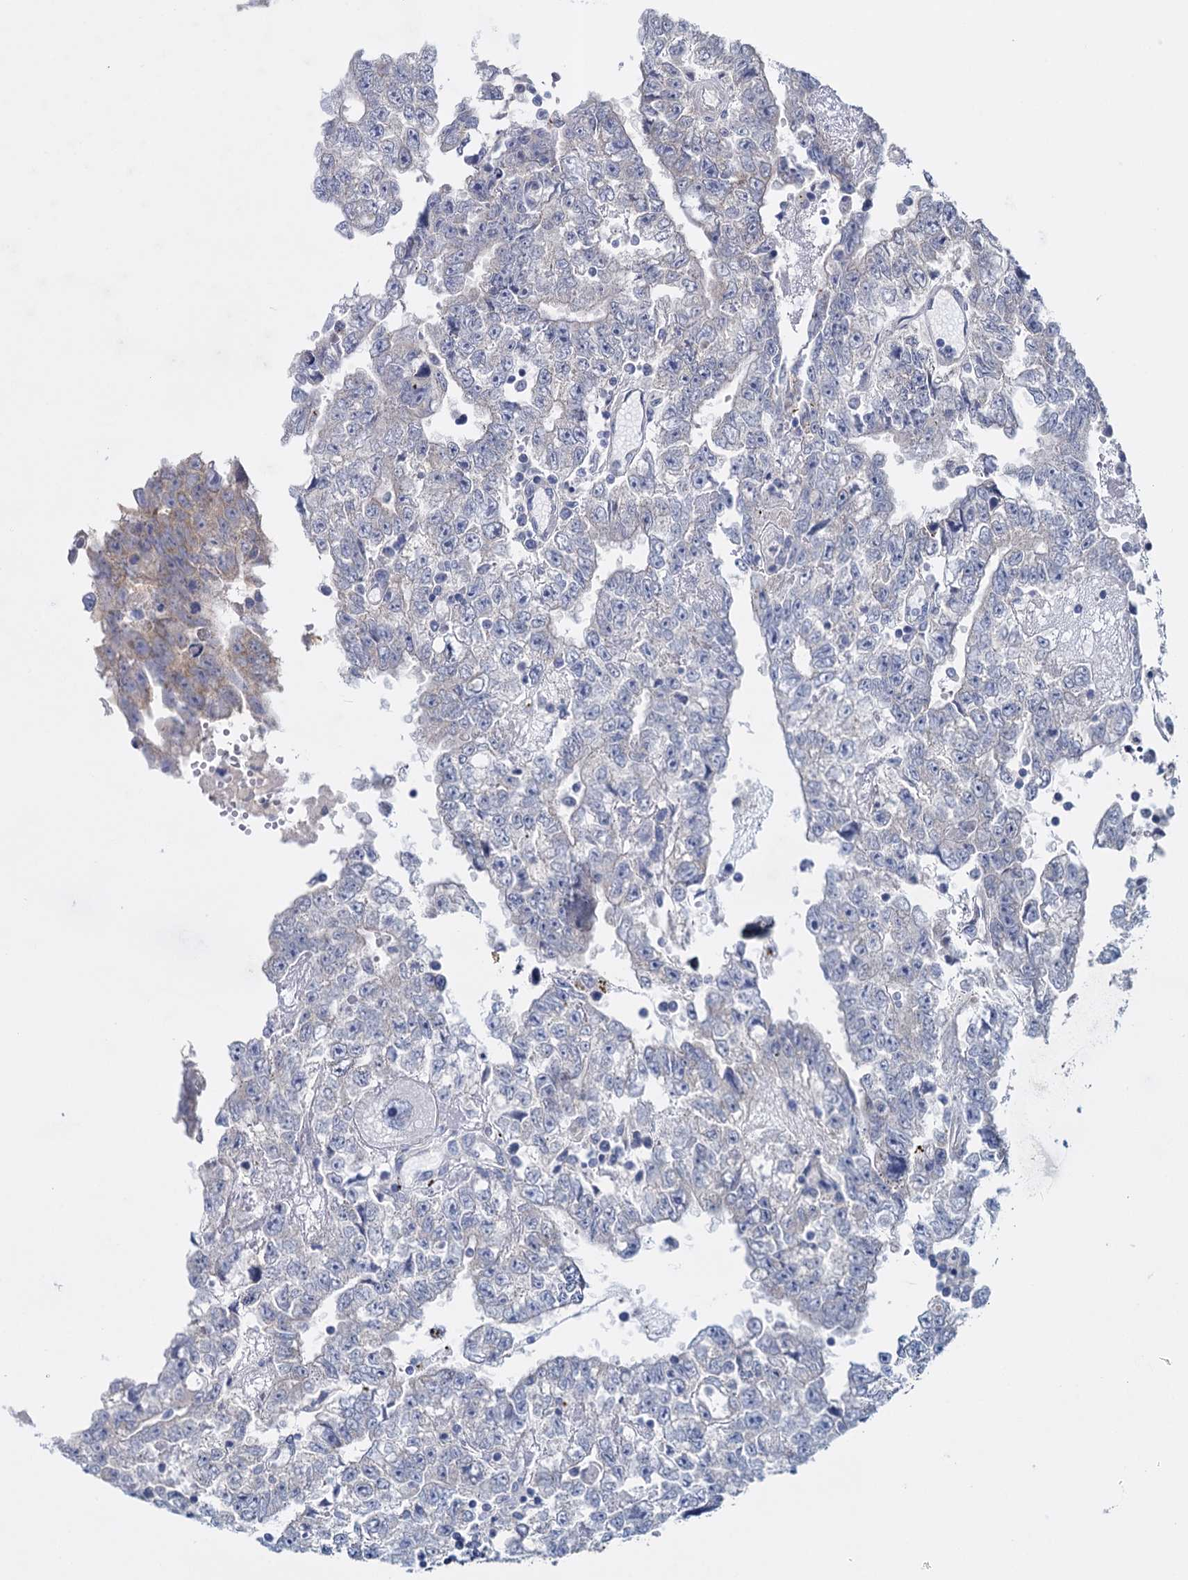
{"staining": {"intensity": "weak", "quantity": "<25%", "location": "cytoplasmic/membranous"}, "tissue": "testis cancer", "cell_type": "Tumor cells", "image_type": "cancer", "snomed": [{"axis": "morphology", "description": "Carcinoma, Embryonal, NOS"}, {"axis": "topography", "description": "Testis"}], "caption": "This is a image of immunohistochemistry staining of embryonal carcinoma (testis), which shows no expression in tumor cells.", "gene": "GSTM2", "patient": {"sex": "male", "age": 25}}